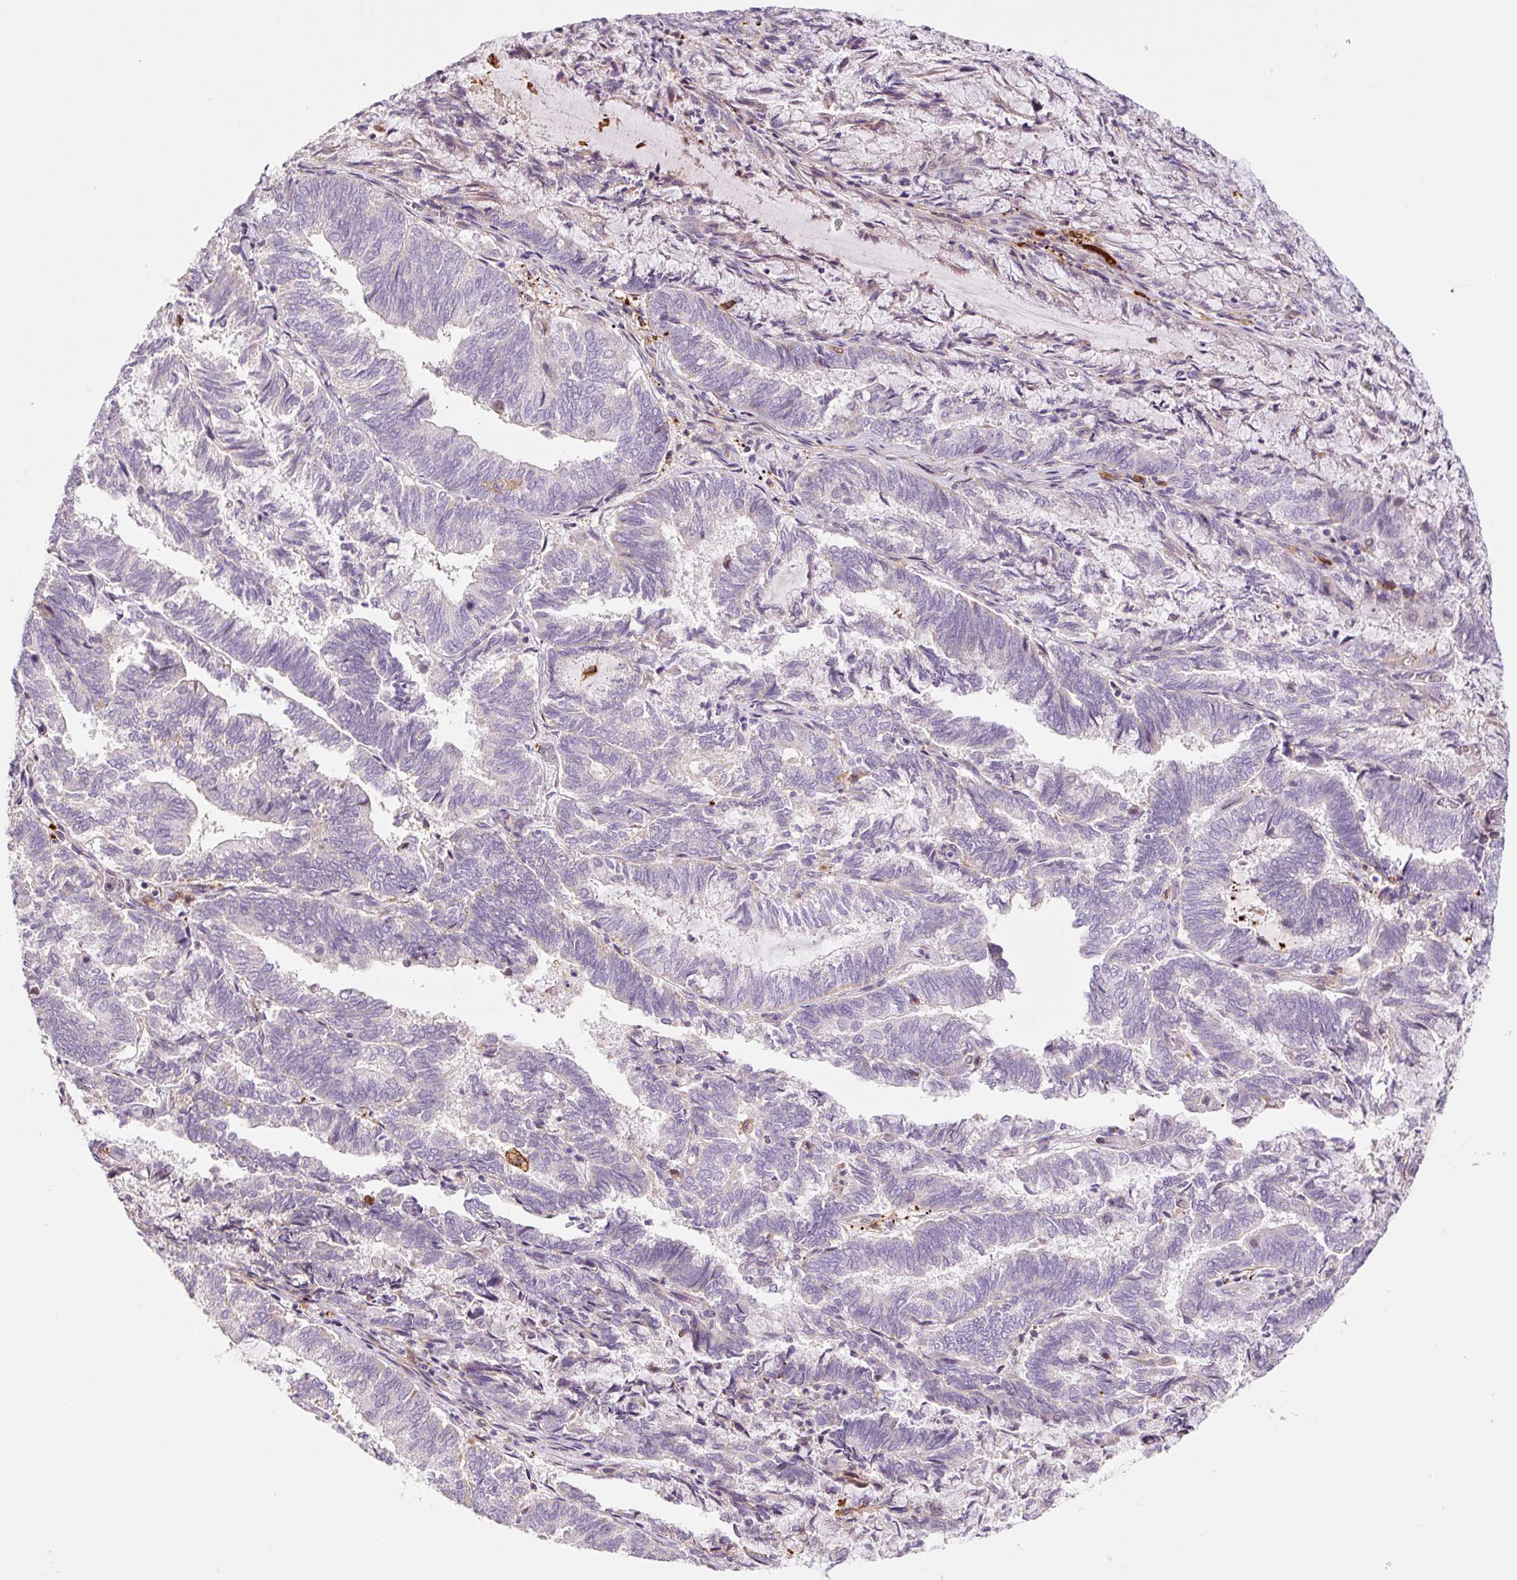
{"staining": {"intensity": "negative", "quantity": "none", "location": "none"}, "tissue": "endometrial cancer", "cell_type": "Tumor cells", "image_type": "cancer", "snomed": [{"axis": "morphology", "description": "Adenocarcinoma, NOS"}, {"axis": "topography", "description": "Endometrium"}], "caption": "This is an immunohistochemistry micrograph of endometrial adenocarcinoma. There is no staining in tumor cells.", "gene": "FUT10", "patient": {"sex": "female", "age": 80}}